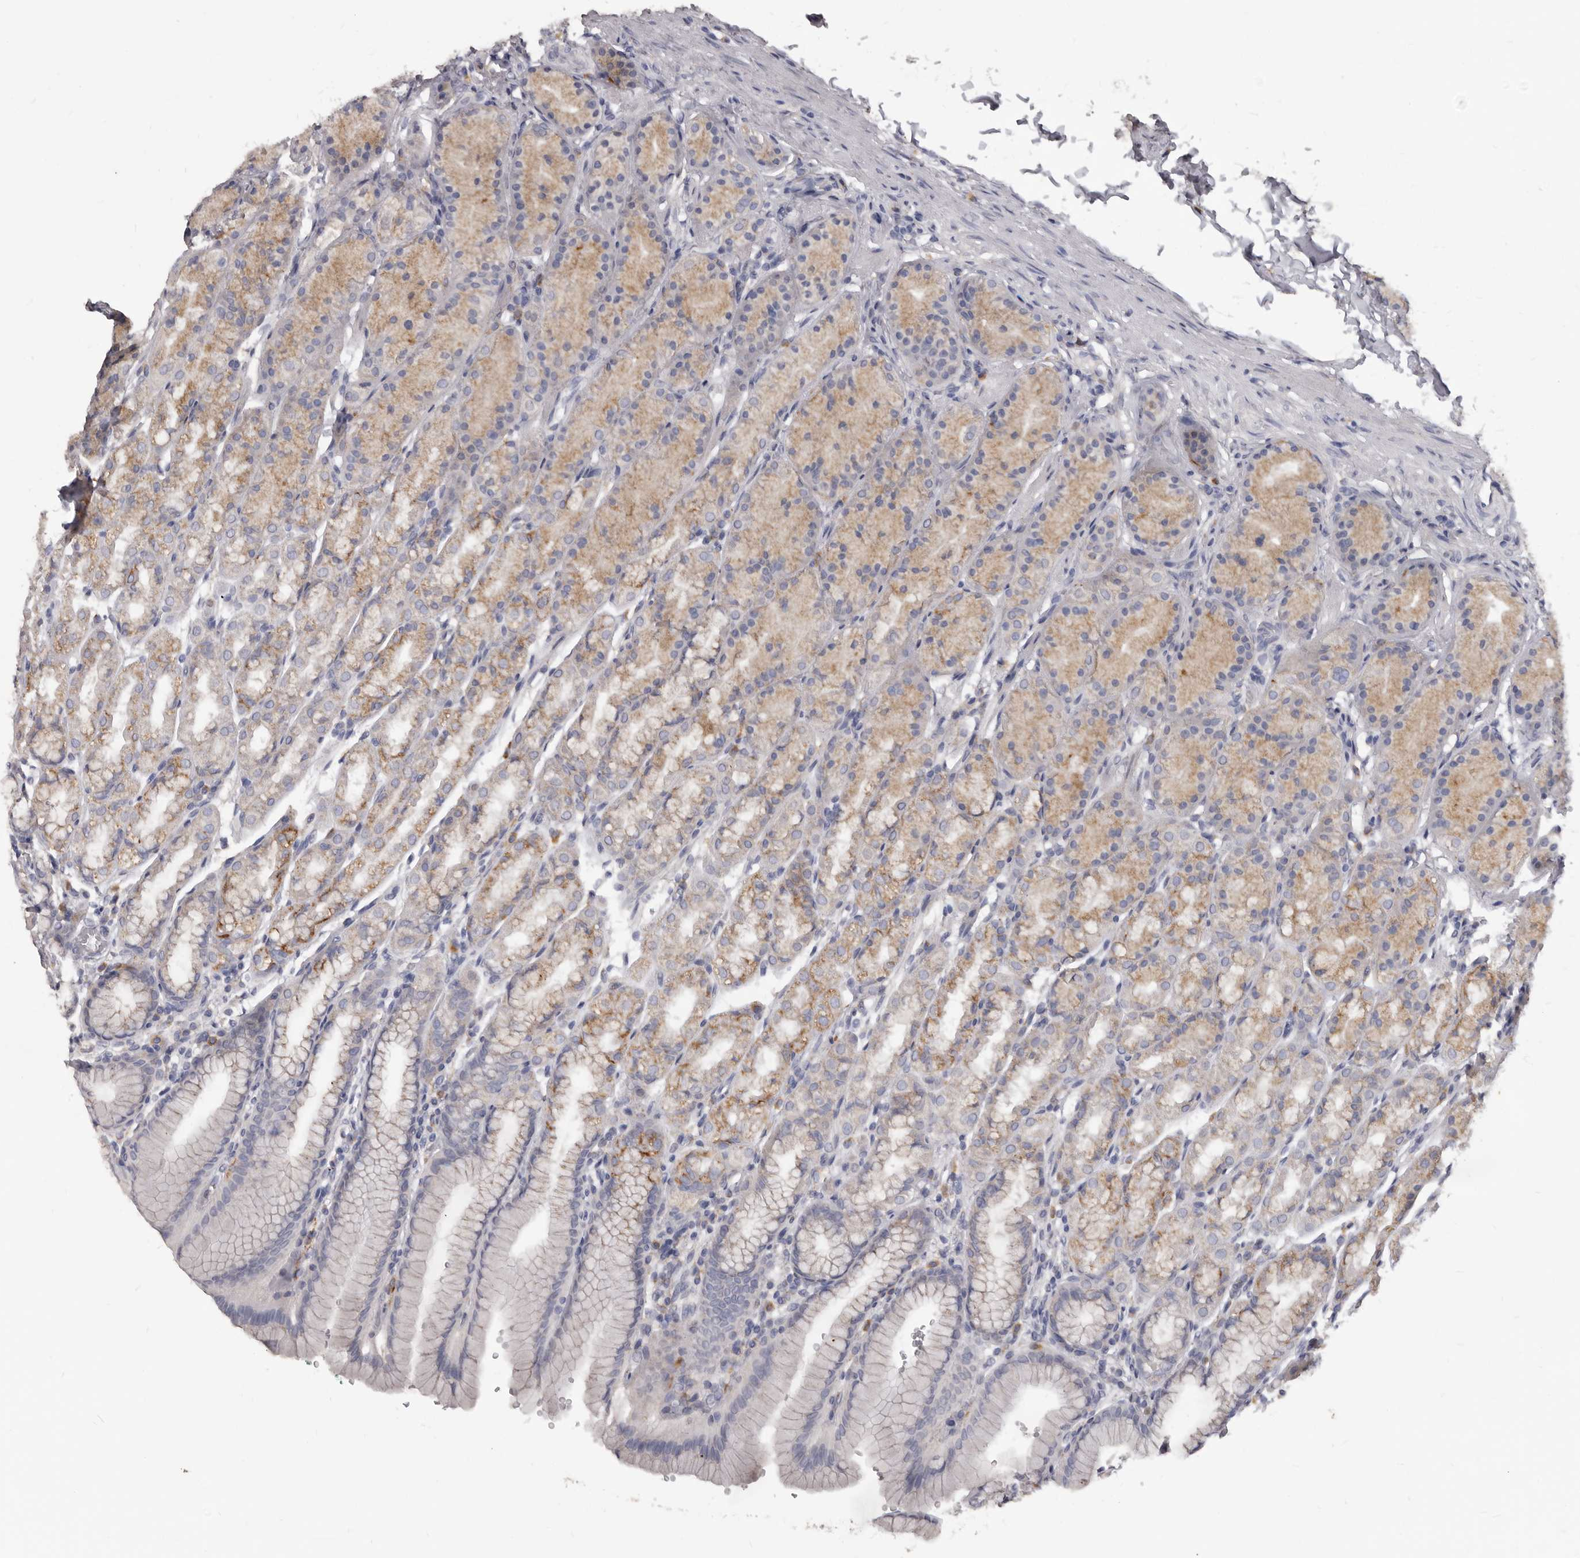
{"staining": {"intensity": "moderate", "quantity": "<25%", "location": "cytoplasmic/membranous"}, "tissue": "stomach", "cell_type": "Glandular cells", "image_type": "normal", "snomed": [{"axis": "morphology", "description": "Normal tissue, NOS"}, {"axis": "topography", "description": "Stomach"}], "caption": "Immunohistochemistry (IHC) photomicrograph of unremarkable stomach: stomach stained using IHC shows low levels of moderate protein expression localized specifically in the cytoplasmic/membranous of glandular cells, appearing as a cytoplasmic/membranous brown color.", "gene": "PI4K2A", "patient": {"sex": "male", "age": 42}}